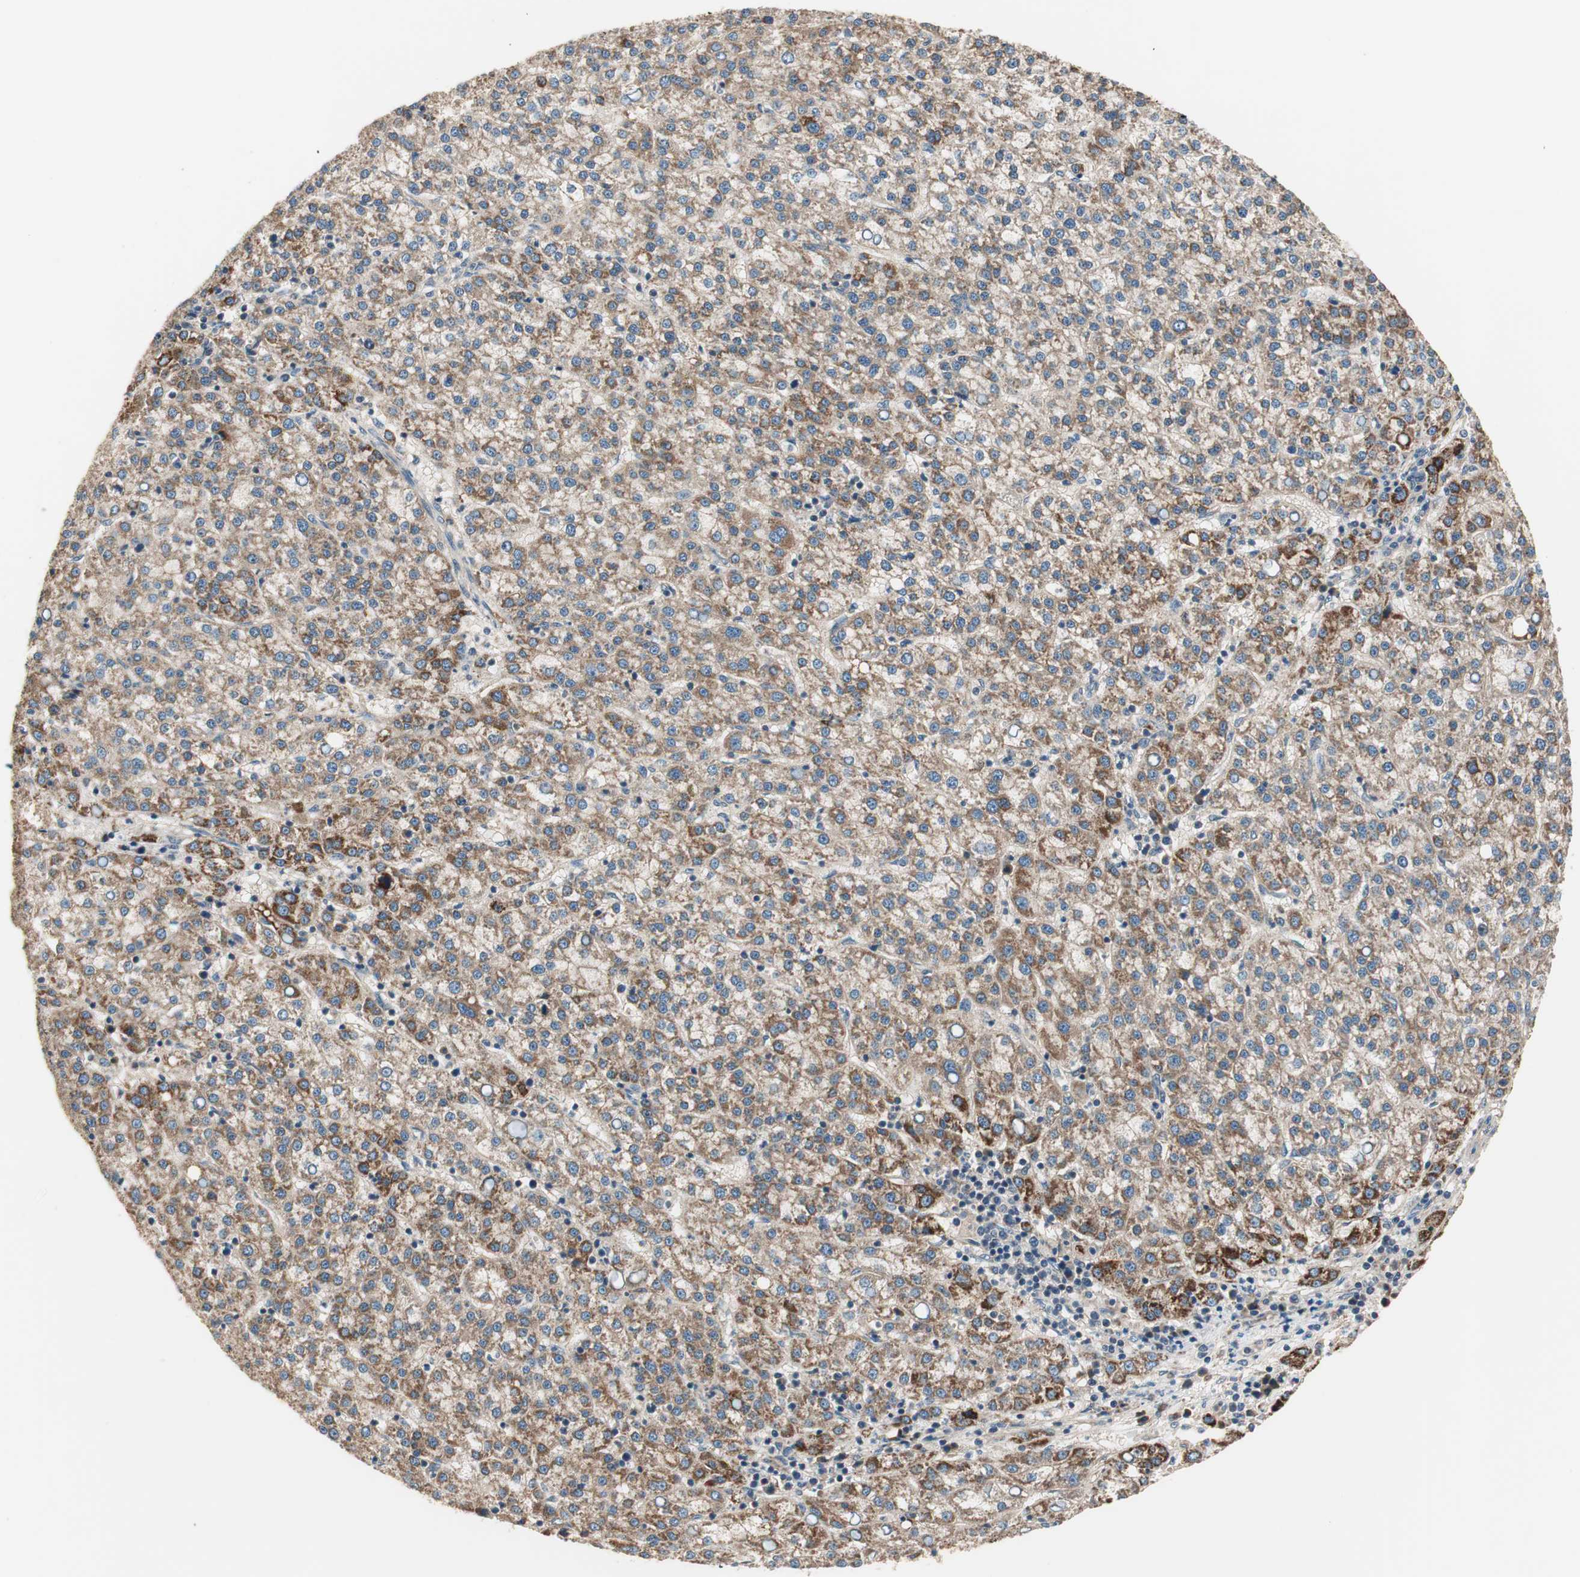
{"staining": {"intensity": "moderate", "quantity": ">75%", "location": "cytoplasmic/membranous"}, "tissue": "liver cancer", "cell_type": "Tumor cells", "image_type": "cancer", "snomed": [{"axis": "morphology", "description": "Carcinoma, Hepatocellular, NOS"}, {"axis": "topography", "description": "Liver"}], "caption": "IHC (DAB) staining of hepatocellular carcinoma (liver) reveals moderate cytoplasmic/membranous protein staining in about >75% of tumor cells.", "gene": "HPN", "patient": {"sex": "female", "age": 58}}